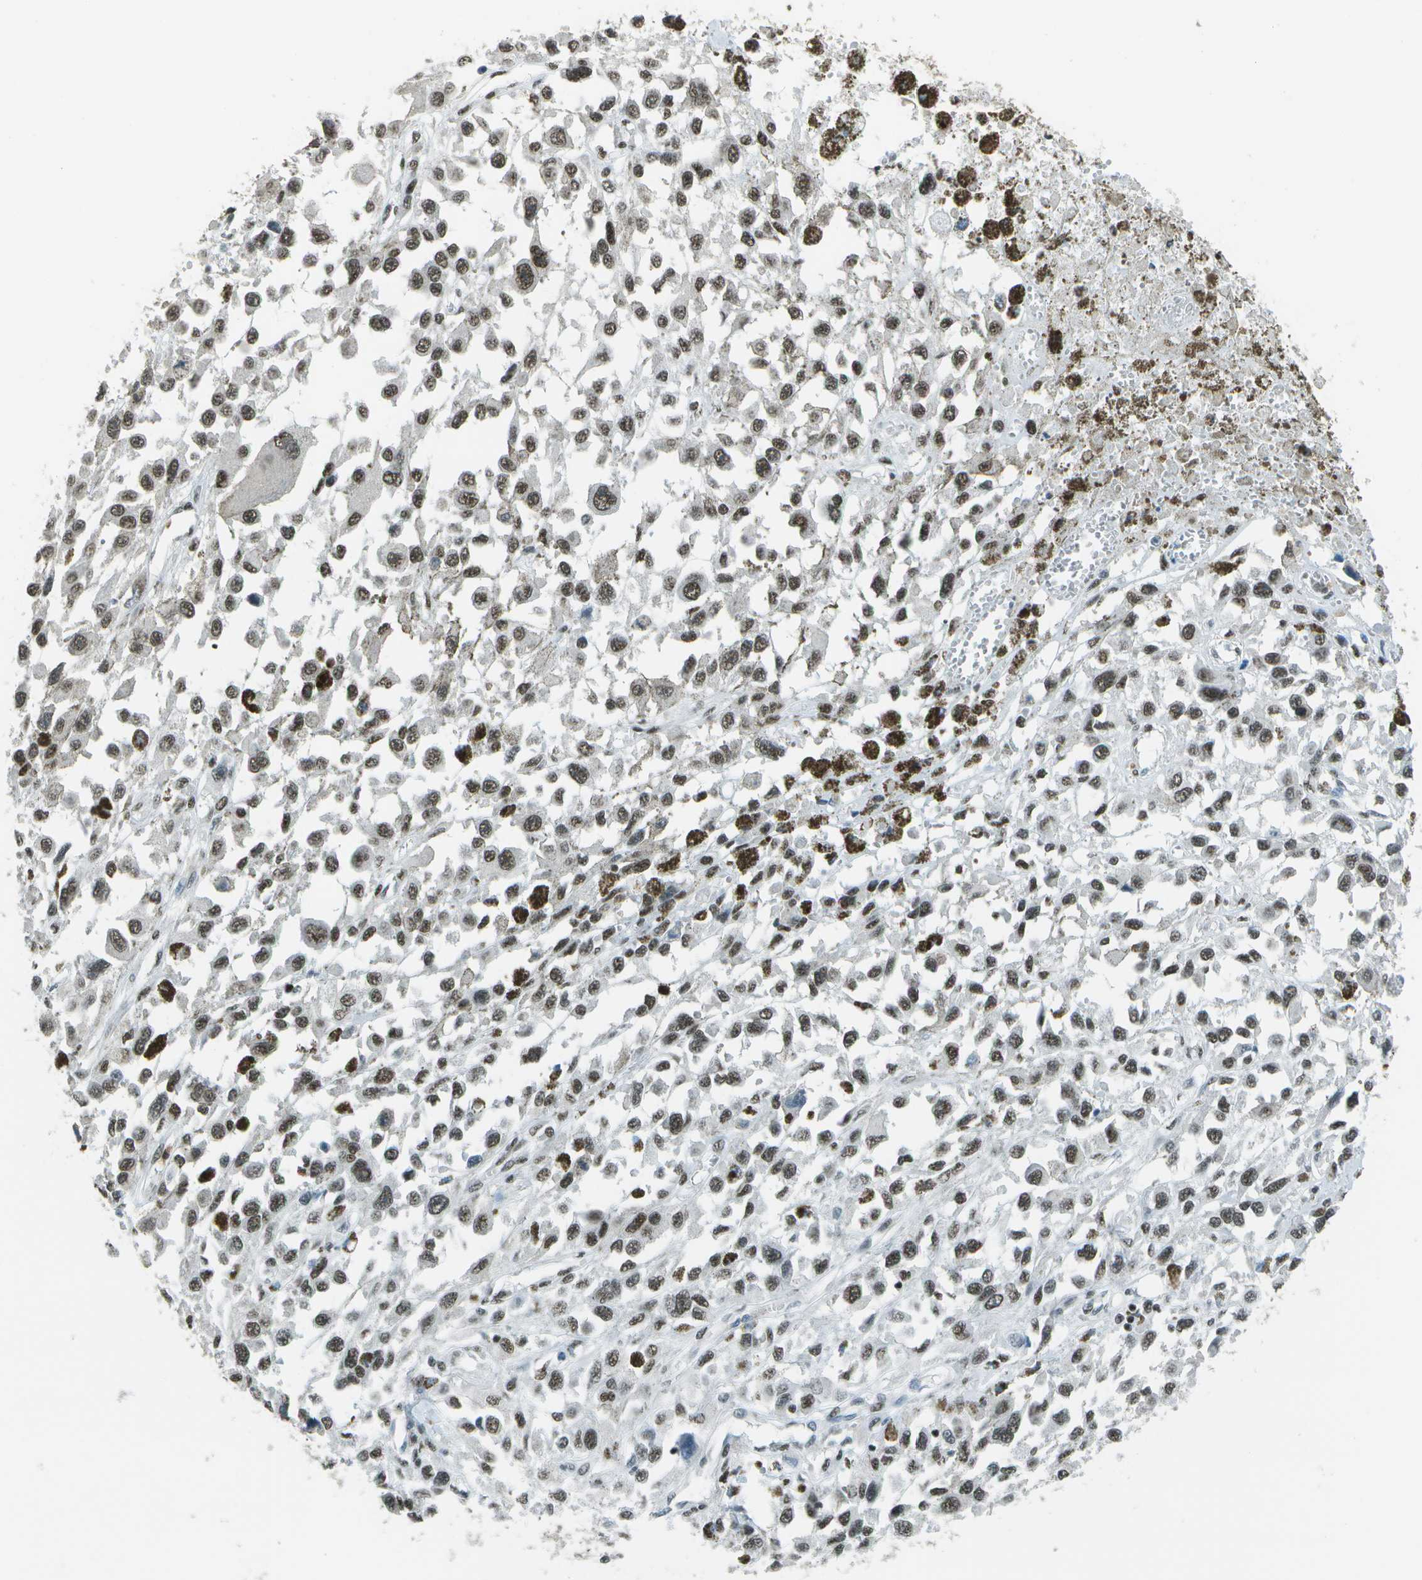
{"staining": {"intensity": "moderate", "quantity": ">75%", "location": "nuclear"}, "tissue": "melanoma", "cell_type": "Tumor cells", "image_type": "cancer", "snomed": [{"axis": "morphology", "description": "Malignant melanoma, Metastatic site"}, {"axis": "topography", "description": "Lymph node"}], "caption": "Immunohistochemistry (IHC) staining of malignant melanoma (metastatic site), which displays medium levels of moderate nuclear positivity in approximately >75% of tumor cells indicating moderate nuclear protein staining. The staining was performed using DAB (brown) for protein detection and nuclei were counterstained in hematoxylin (blue).", "gene": "DEPDC1", "patient": {"sex": "male", "age": 59}}